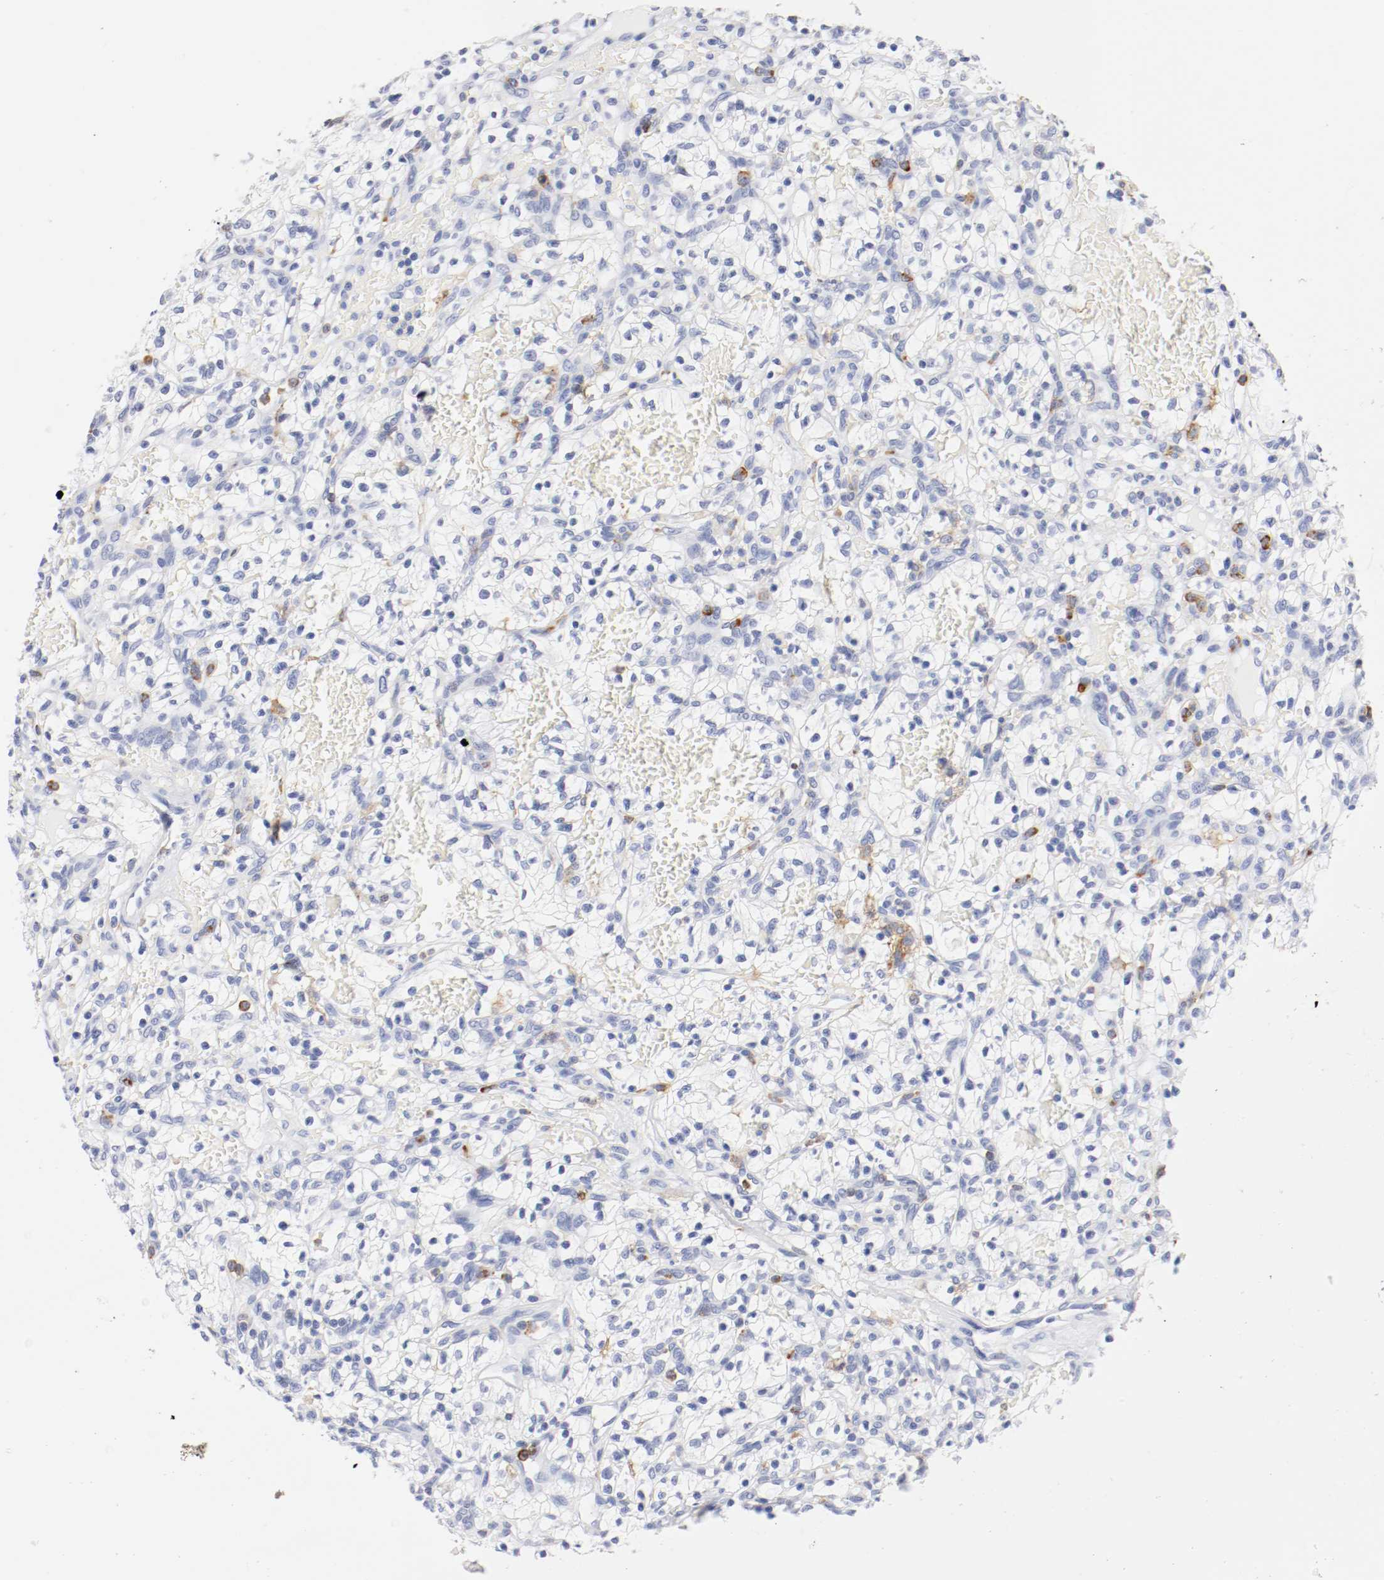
{"staining": {"intensity": "negative", "quantity": "none", "location": "none"}, "tissue": "renal cancer", "cell_type": "Tumor cells", "image_type": "cancer", "snomed": [{"axis": "morphology", "description": "Adenocarcinoma, NOS"}, {"axis": "topography", "description": "Kidney"}], "caption": "Immunohistochemistry (IHC) micrograph of renal cancer (adenocarcinoma) stained for a protein (brown), which exhibits no staining in tumor cells.", "gene": "ITGAX", "patient": {"sex": "female", "age": 57}}